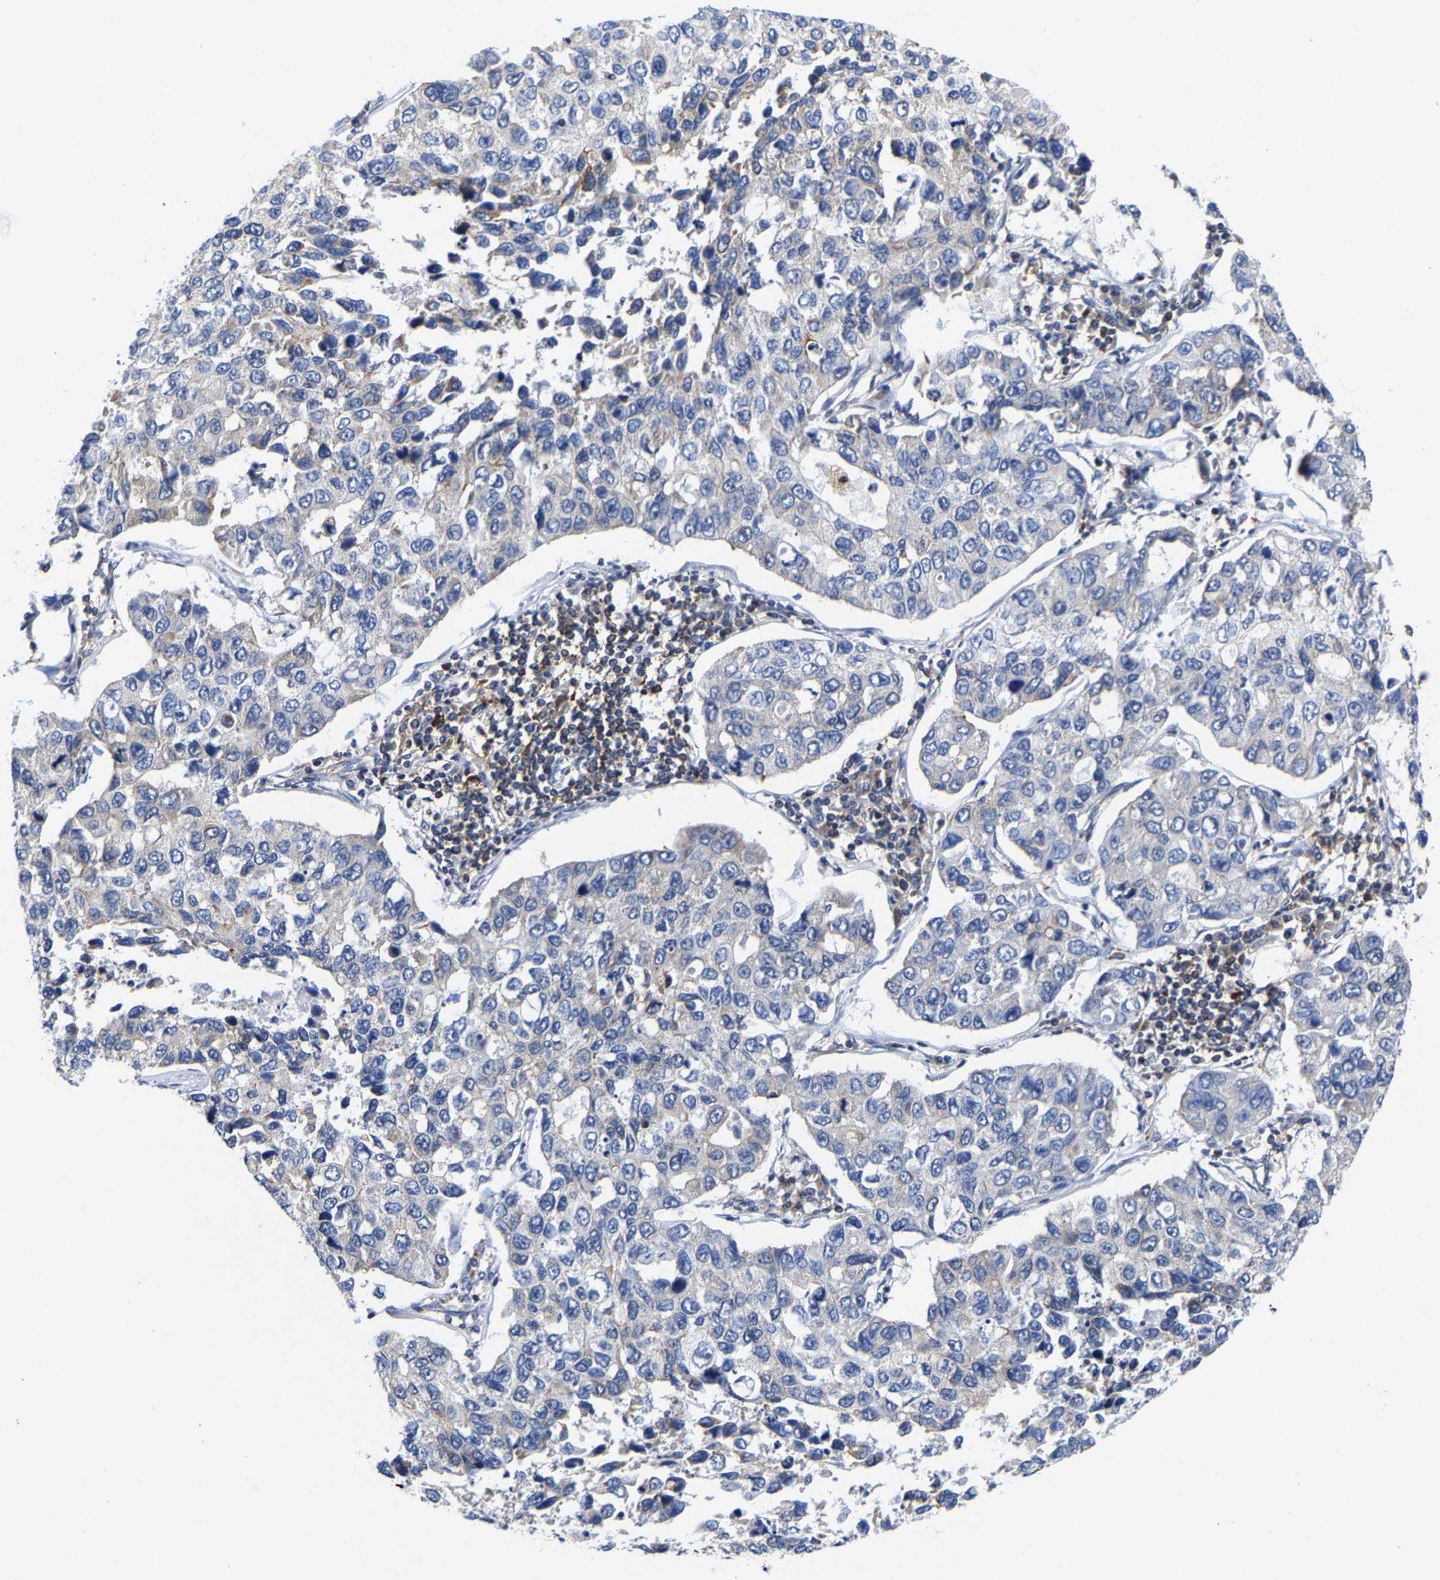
{"staining": {"intensity": "weak", "quantity": "<25%", "location": "cytoplasmic/membranous"}, "tissue": "lung cancer", "cell_type": "Tumor cells", "image_type": "cancer", "snomed": [{"axis": "morphology", "description": "Adenocarcinoma, NOS"}, {"axis": "topography", "description": "Lung"}], "caption": "IHC image of human lung adenocarcinoma stained for a protein (brown), which displays no expression in tumor cells.", "gene": "PFKFB3", "patient": {"sex": "male", "age": 64}}